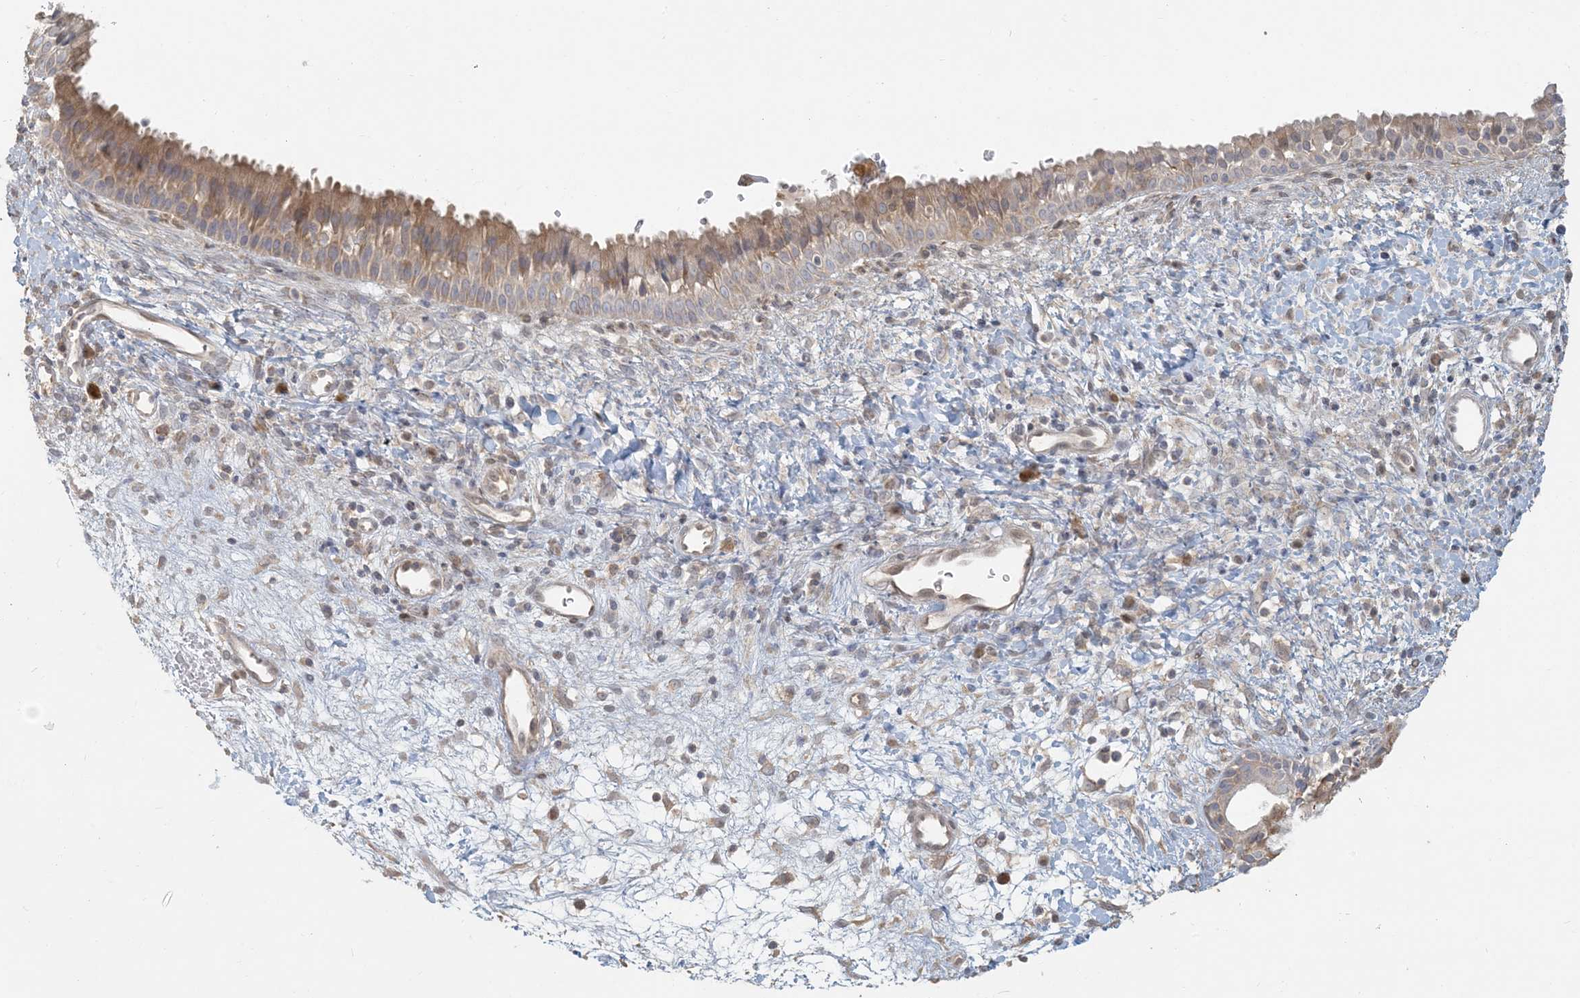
{"staining": {"intensity": "moderate", "quantity": "<25%", "location": "cytoplasmic/membranous"}, "tissue": "nasopharynx", "cell_type": "Respiratory epithelial cells", "image_type": "normal", "snomed": [{"axis": "morphology", "description": "Normal tissue, NOS"}, {"axis": "topography", "description": "Nasopharynx"}], "caption": "There is low levels of moderate cytoplasmic/membranous staining in respiratory epithelial cells of benign nasopharynx, as demonstrated by immunohistochemical staining (brown color).", "gene": "HACL1", "patient": {"sex": "male", "age": 22}}